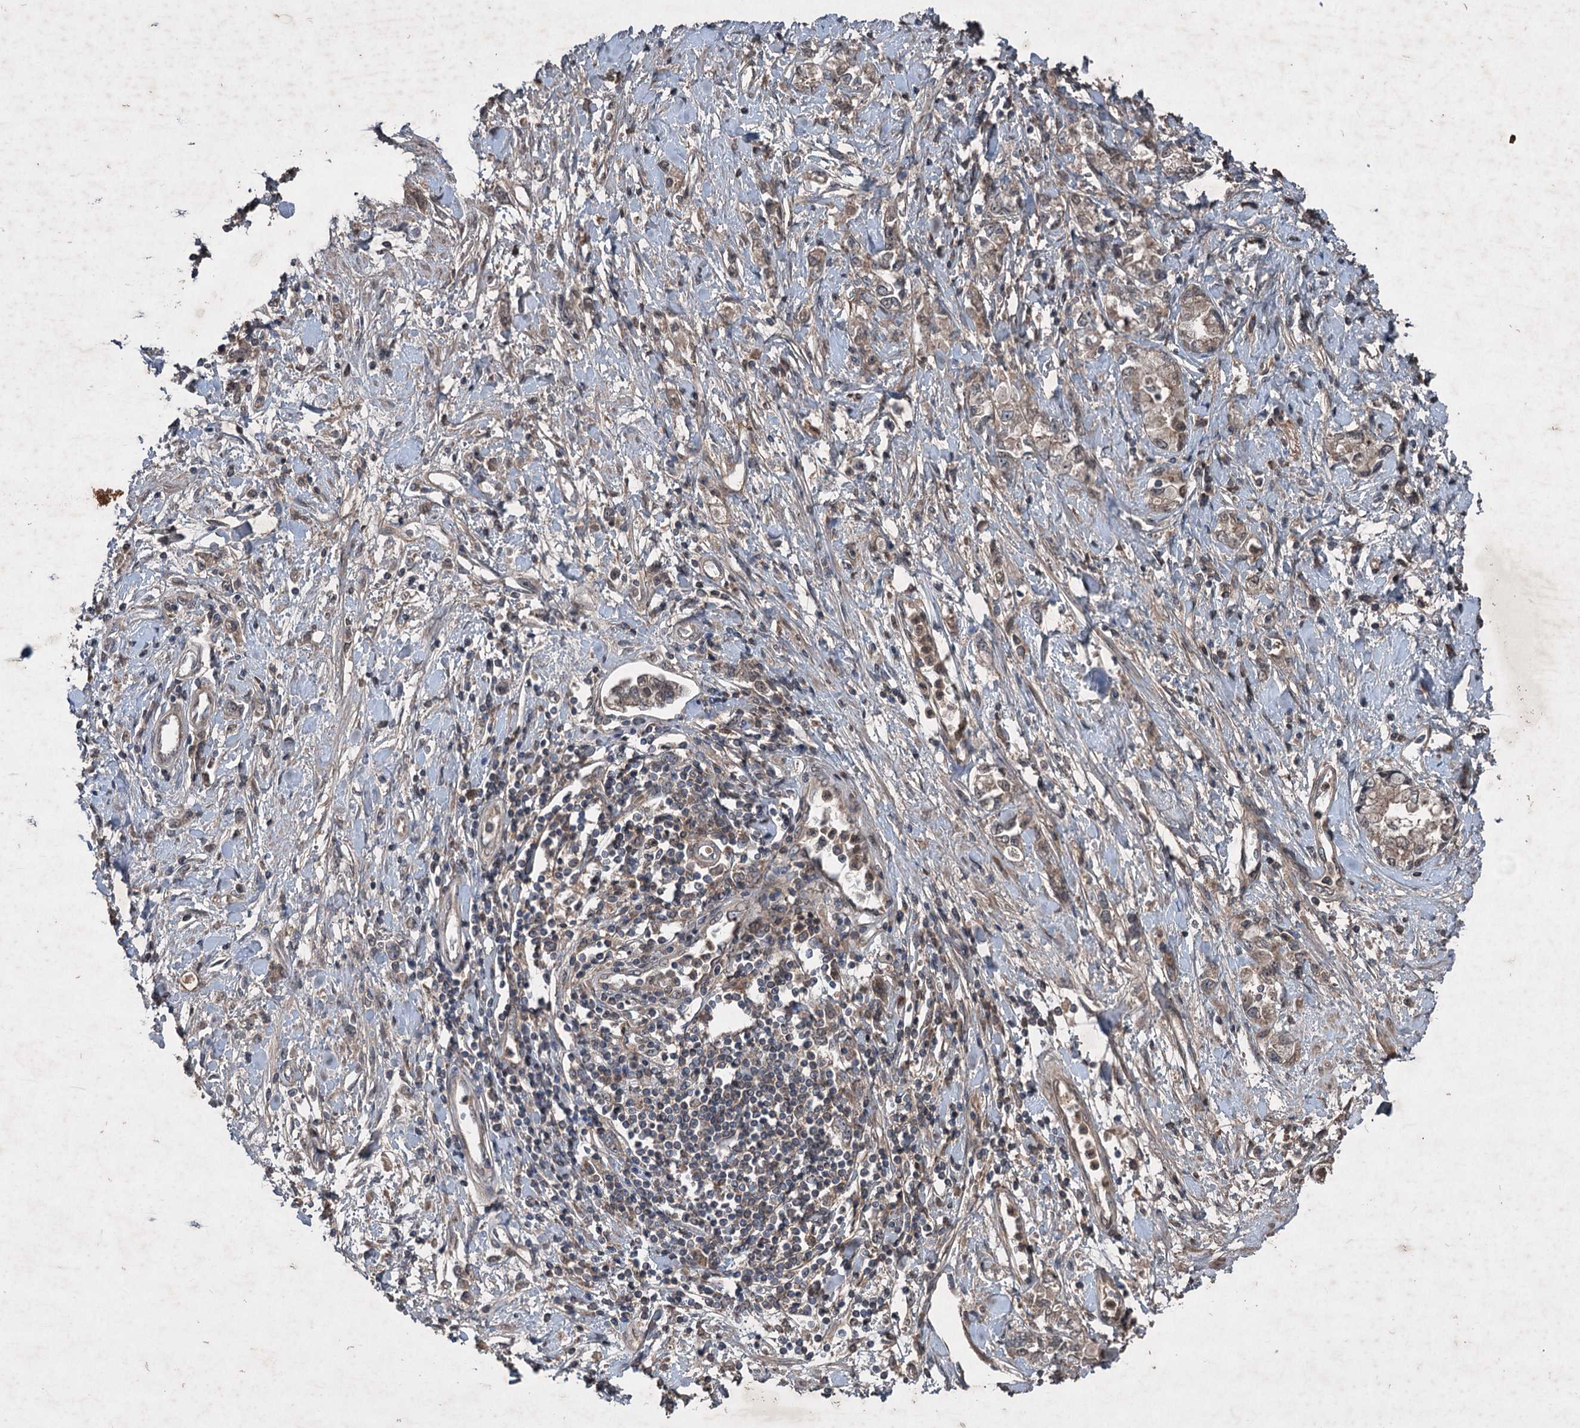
{"staining": {"intensity": "weak", "quantity": "25%-75%", "location": "cytoplasmic/membranous"}, "tissue": "stomach cancer", "cell_type": "Tumor cells", "image_type": "cancer", "snomed": [{"axis": "morphology", "description": "Adenocarcinoma, NOS"}, {"axis": "topography", "description": "Stomach"}], "caption": "Adenocarcinoma (stomach) was stained to show a protein in brown. There is low levels of weak cytoplasmic/membranous staining in about 25%-75% of tumor cells. (Brightfield microscopy of DAB IHC at high magnification).", "gene": "ALAS1", "patient": {"sex": "female", "age": 76}}